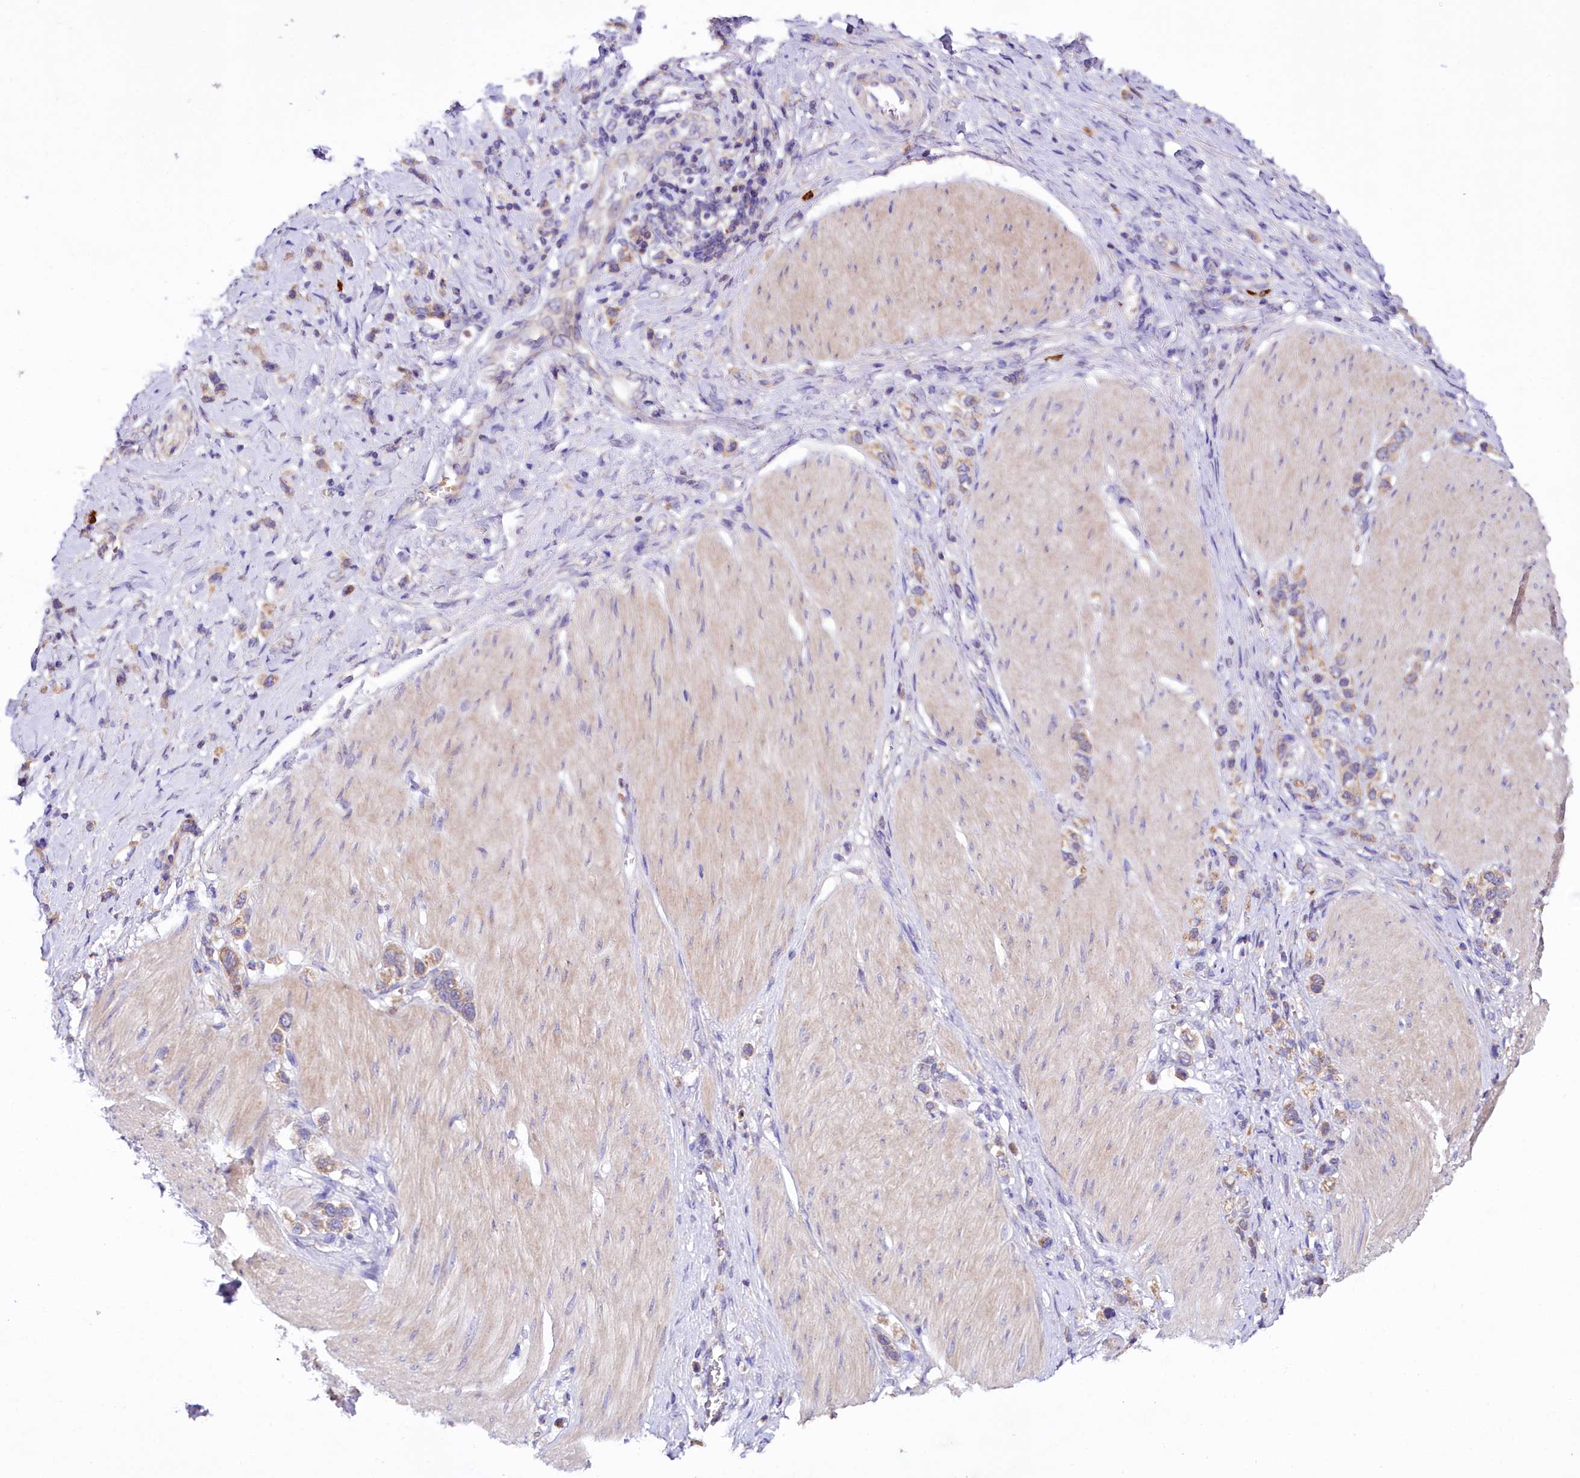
{"staining": {"intensity": "weak", "quantity": "25%-75%", "location": "cytoplasmic/membranous"}, "tissue": "stomach cancer", "cell_type": "Tumor cells", "image_type": "cancer", "snomed": [{"axis": "morphology", "description": "Normal tissue, NOS"}, {"axis": "morphology", "description": "Adenocarcinoma, NOS"}, {"axis": "topography", "description": "Stomach, upper"}, {"axis": "topography", "description": "Stomach"}], "caption": "Protein expression analysis of human stomach cancer (adenocarcinoma) reveals weak cytoplasmic/membranous staining in approximately 25%-75% of tumor cells. (DAB (3,3'-diaminobenzidine) IHC with brightfield microscopy, high magnification).", "gene": "ZNF45", "patient": {"sex": "female", "age": 65}}